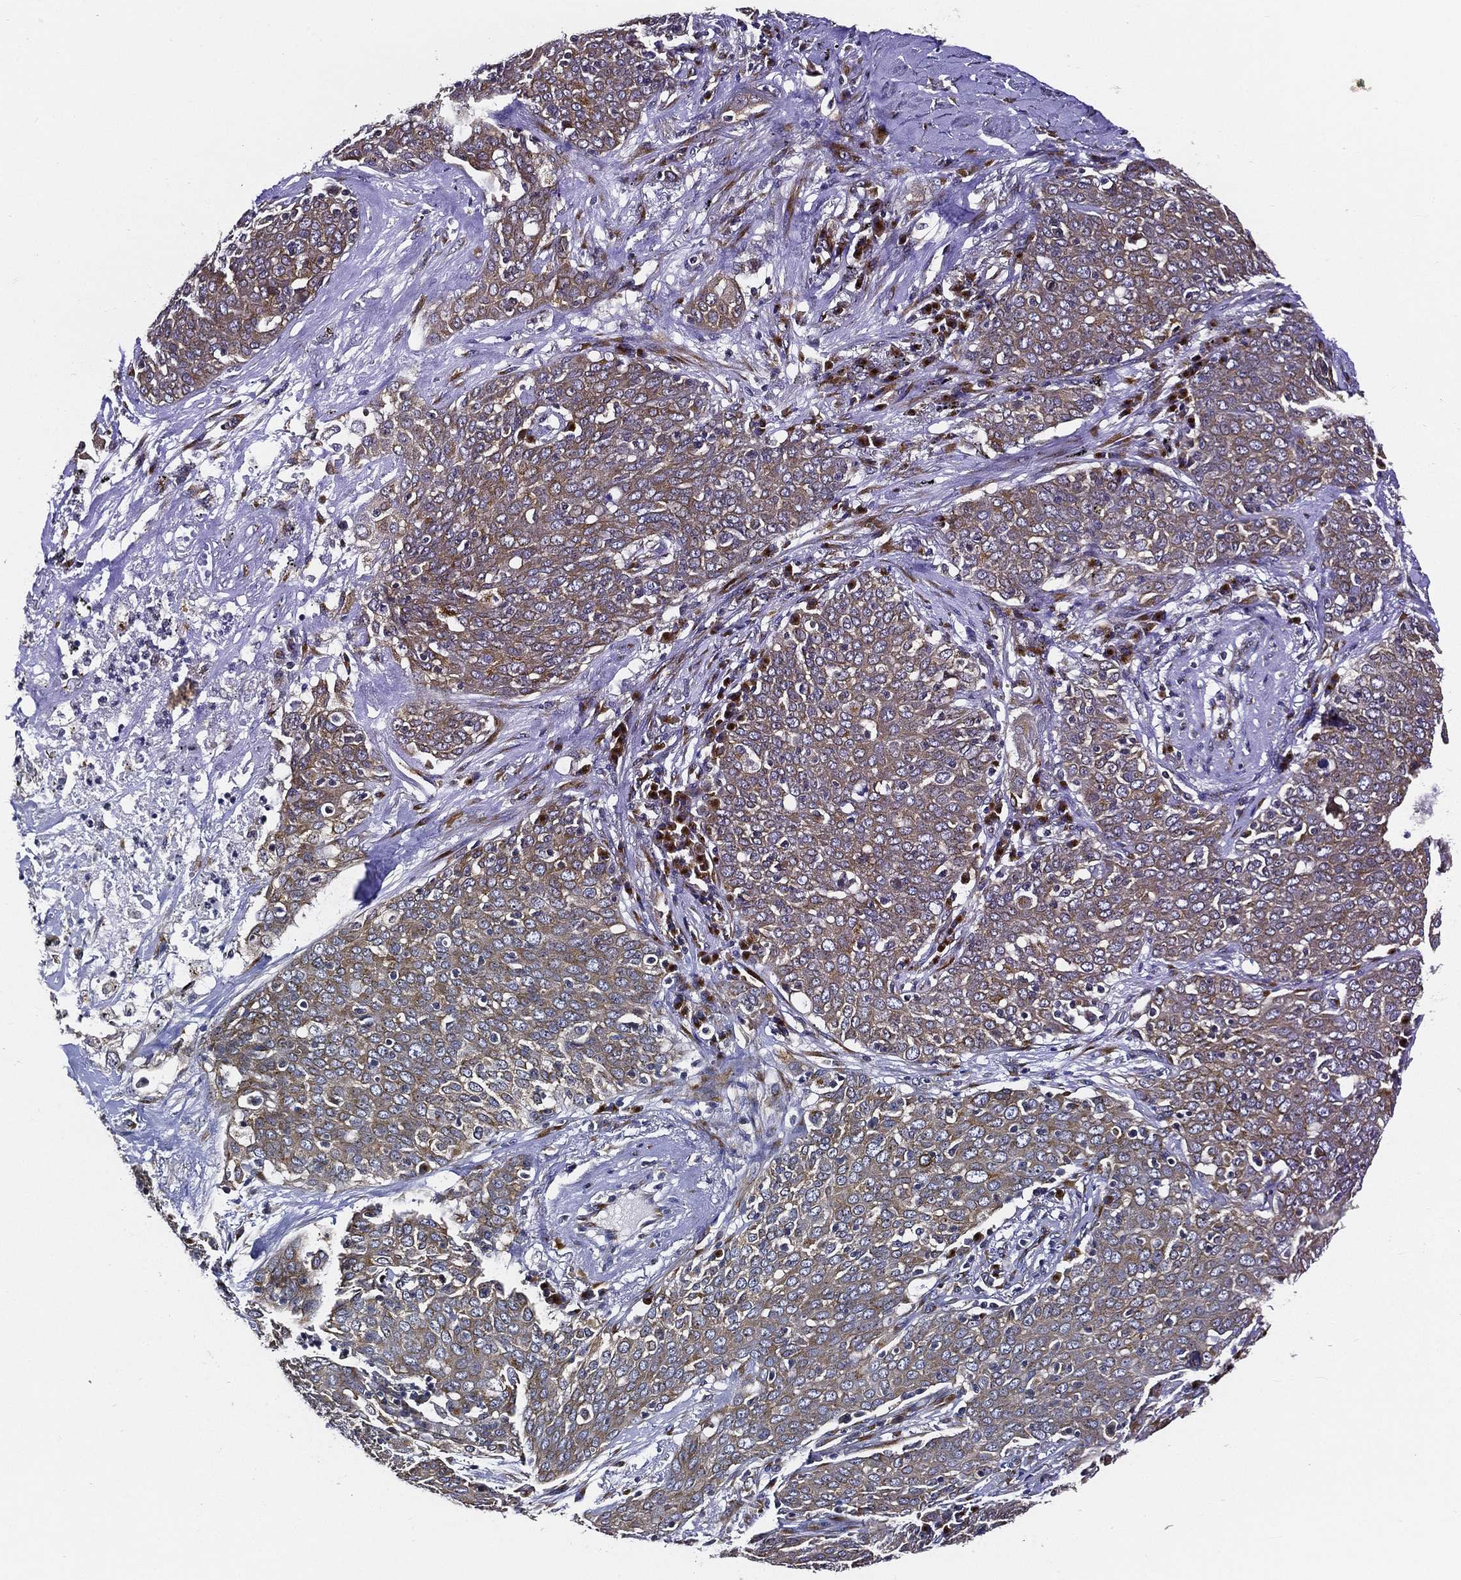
{"staining": {"intensity": "weak", "quantity": ">75%", "location": "cytoplasmic/membranous"}, "tissue": "lung cancer", "cell_type": "Tumor cells", "image_type": "cancer", "snomed": [{"axis": "morphology", "description": "Squamous cell carcinoma, NOS"}, {"axis": "topography", "description": "Lung"}], "caption": "Human squamous cell carcinoma (lung) stained with a protein marker shows weak staining in tumor cells.", "gene": "TICAM1", "patient": {"sex": "male", "age": 82}}